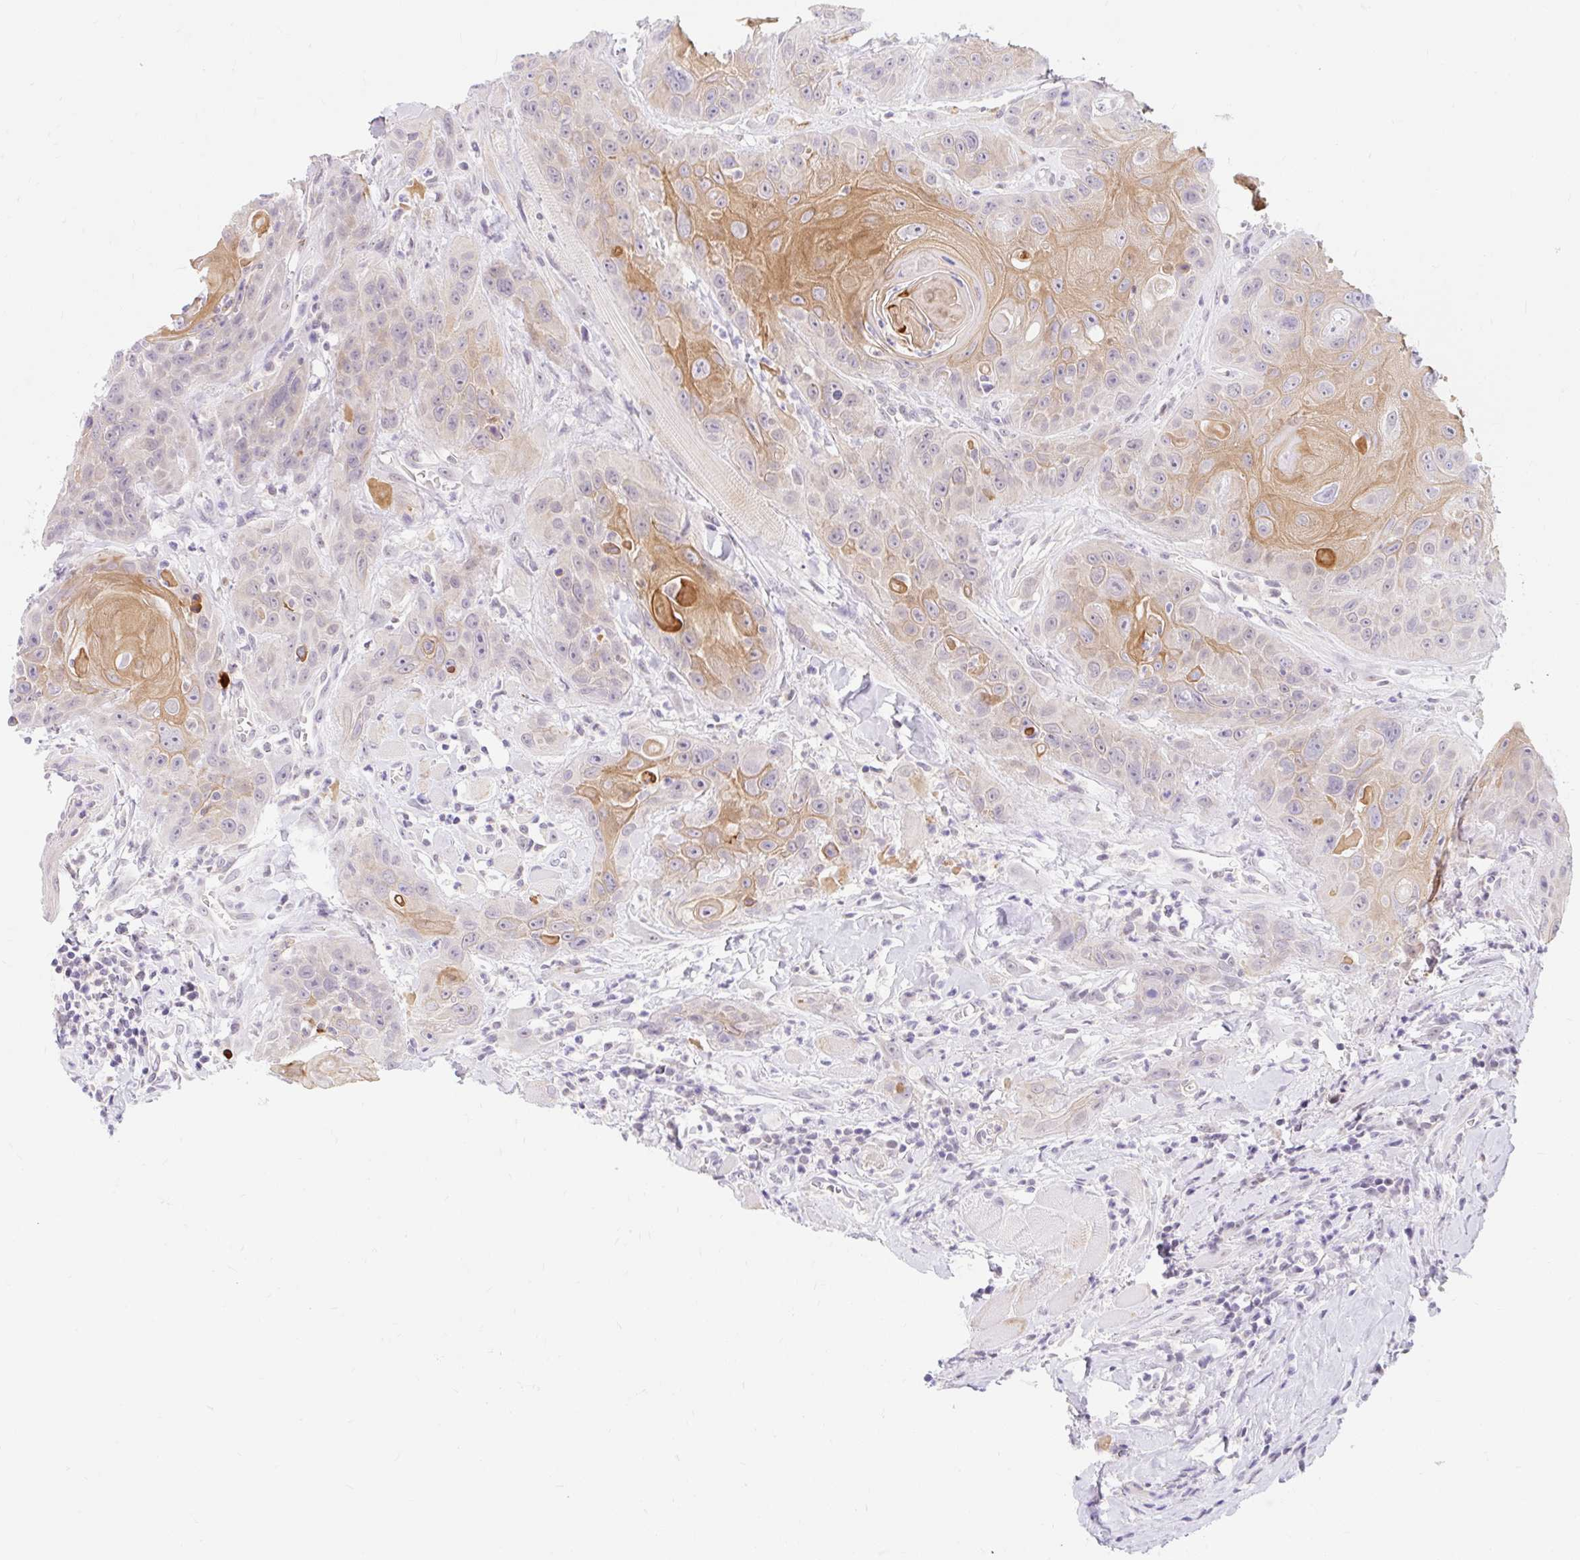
{"staining": {"intensity": "moderate", "quantity": "25%-75%", "location": "cytoplasmic/membranous"}, "tissue": "head and neck cancer", "cell_type": "Tumor cells", "image_type": "cancer", "snomed": [{"axis": "morphology", "description": "Squamous cell carcinoma, NOS"}, {"axis": "topography", "description": "Head-Neck"}], "caption": "DAB (3,3'-diaminobenzidine) immunohistochemical staining of head and neck cancer (squamous cell carcinoma) exhibits moderate cytoplasmic/membranous protein staining in approximately 25%-75% of tumor cells.", "gene": "ITPK1", "patient": {"sex": "female", "age": 59}}